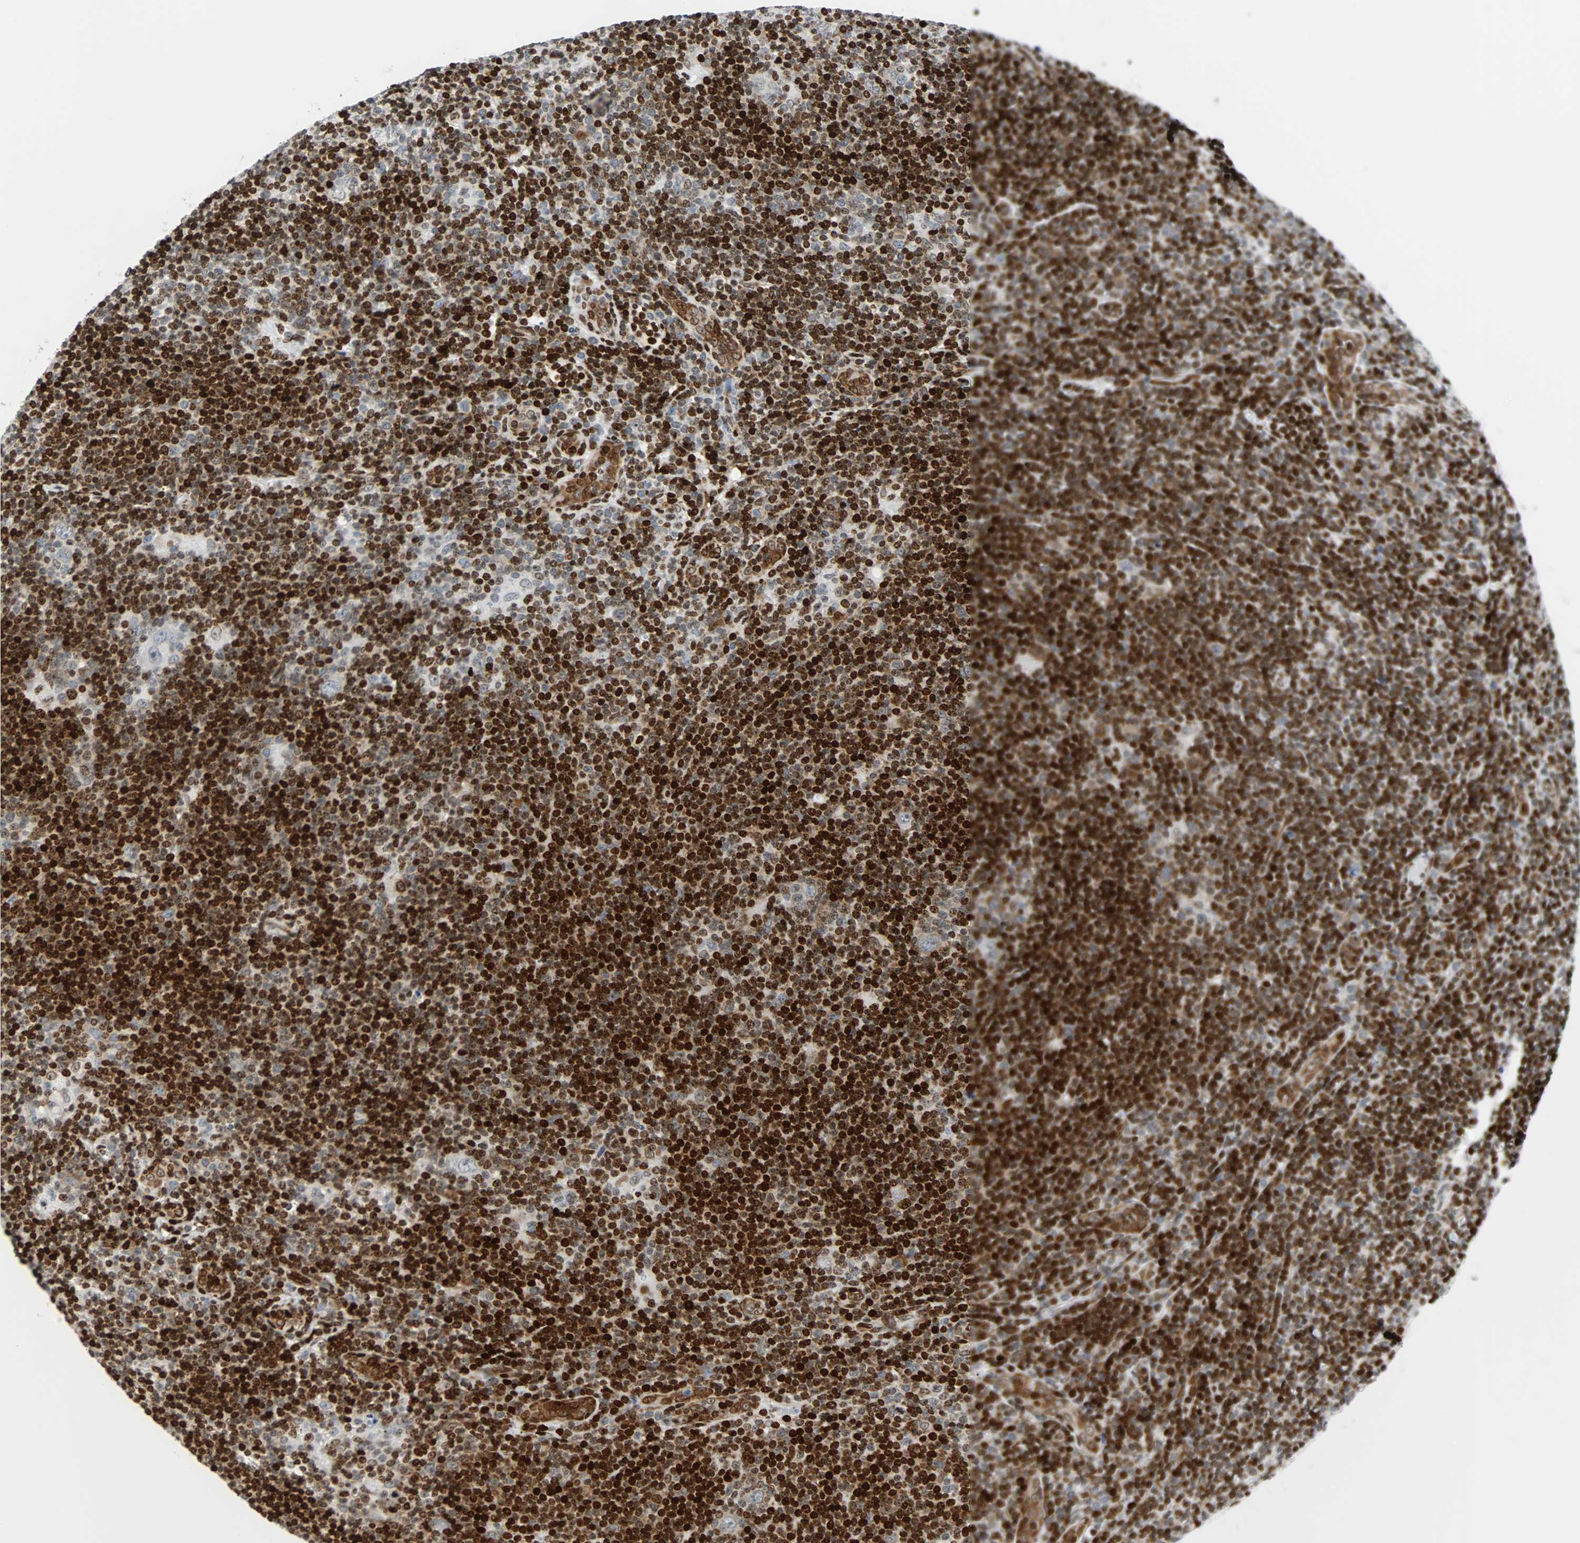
{"staining": {"intensity": "negative", "quantity": "none", "location": "none"}, "tissue": "lymphoma", "cell_type": "Tumor cells", "image_type": "cancer", "snomed": [{"axis": "morphology", "description": "Hodgkin's disease, NOS"}, {"axis": "topography", "description": "Lymph node"}], "caption": "Tumor cells show no significant staining in Hodgkin's disease.", "gene": "ZNF131", "patient": {"sex": "female", "age": 57}}